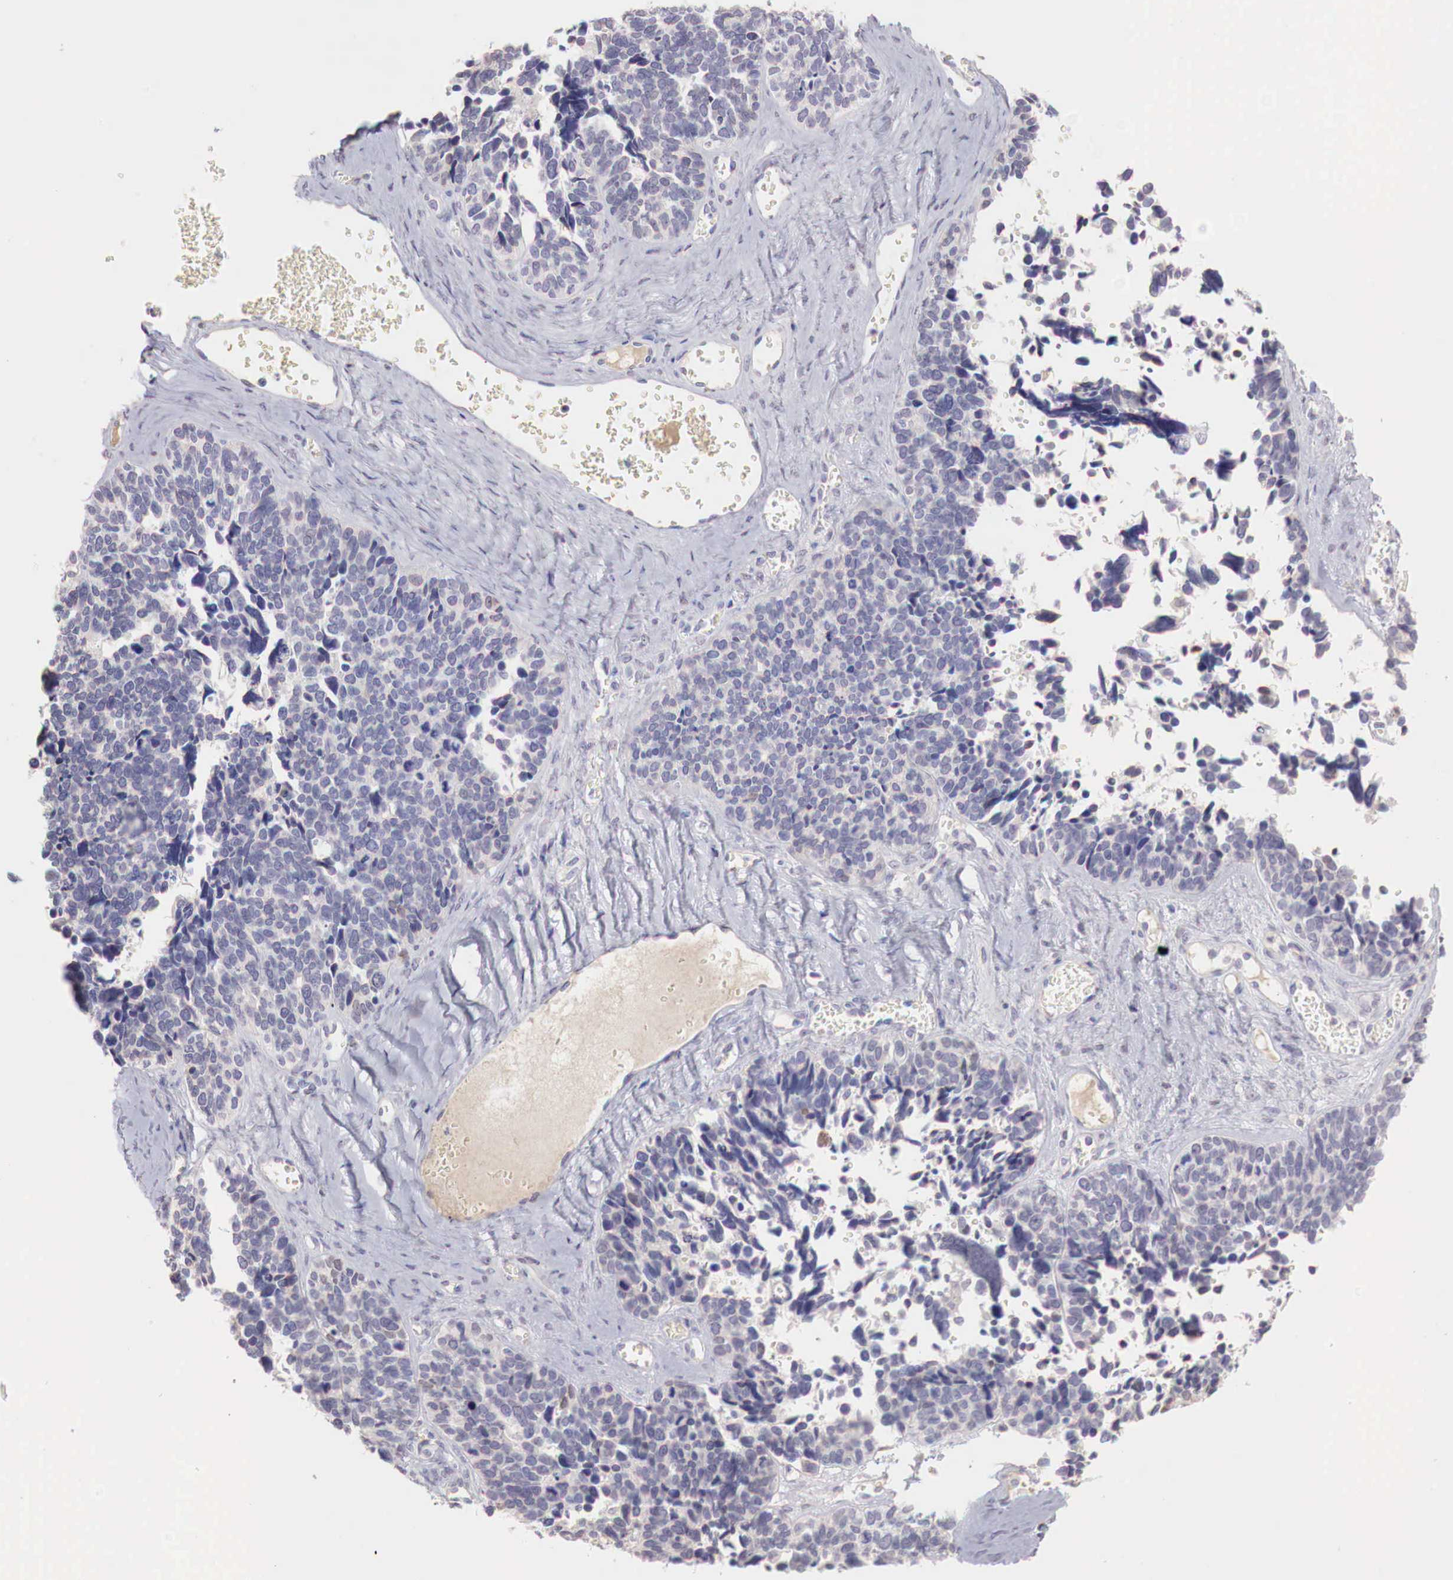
{"staining": {"intensity": "weak", "quantity": "<25%", "location": "nuclear"}, "tissue": "ovarian cancer", "cell_type": "Tumor cells", "image_type": "cancer", "snomed": [{"axis": "morphology", "description": "Cystadenocarcinoma, serous, NOS"}, {"axis": "topography", "description": "Ovary"}], "caption": "A high-resolution image shows IHC staining of serous cystadenocarcinoma (ovarian), which demonstrates no significant staining in tumor cells. The staining is performed using DAB brown chromogen with nuclei counter-stained in using hematoxylin.", "gene": "XPNPEP2", "patient": {"sex": "female", "age": 77}}